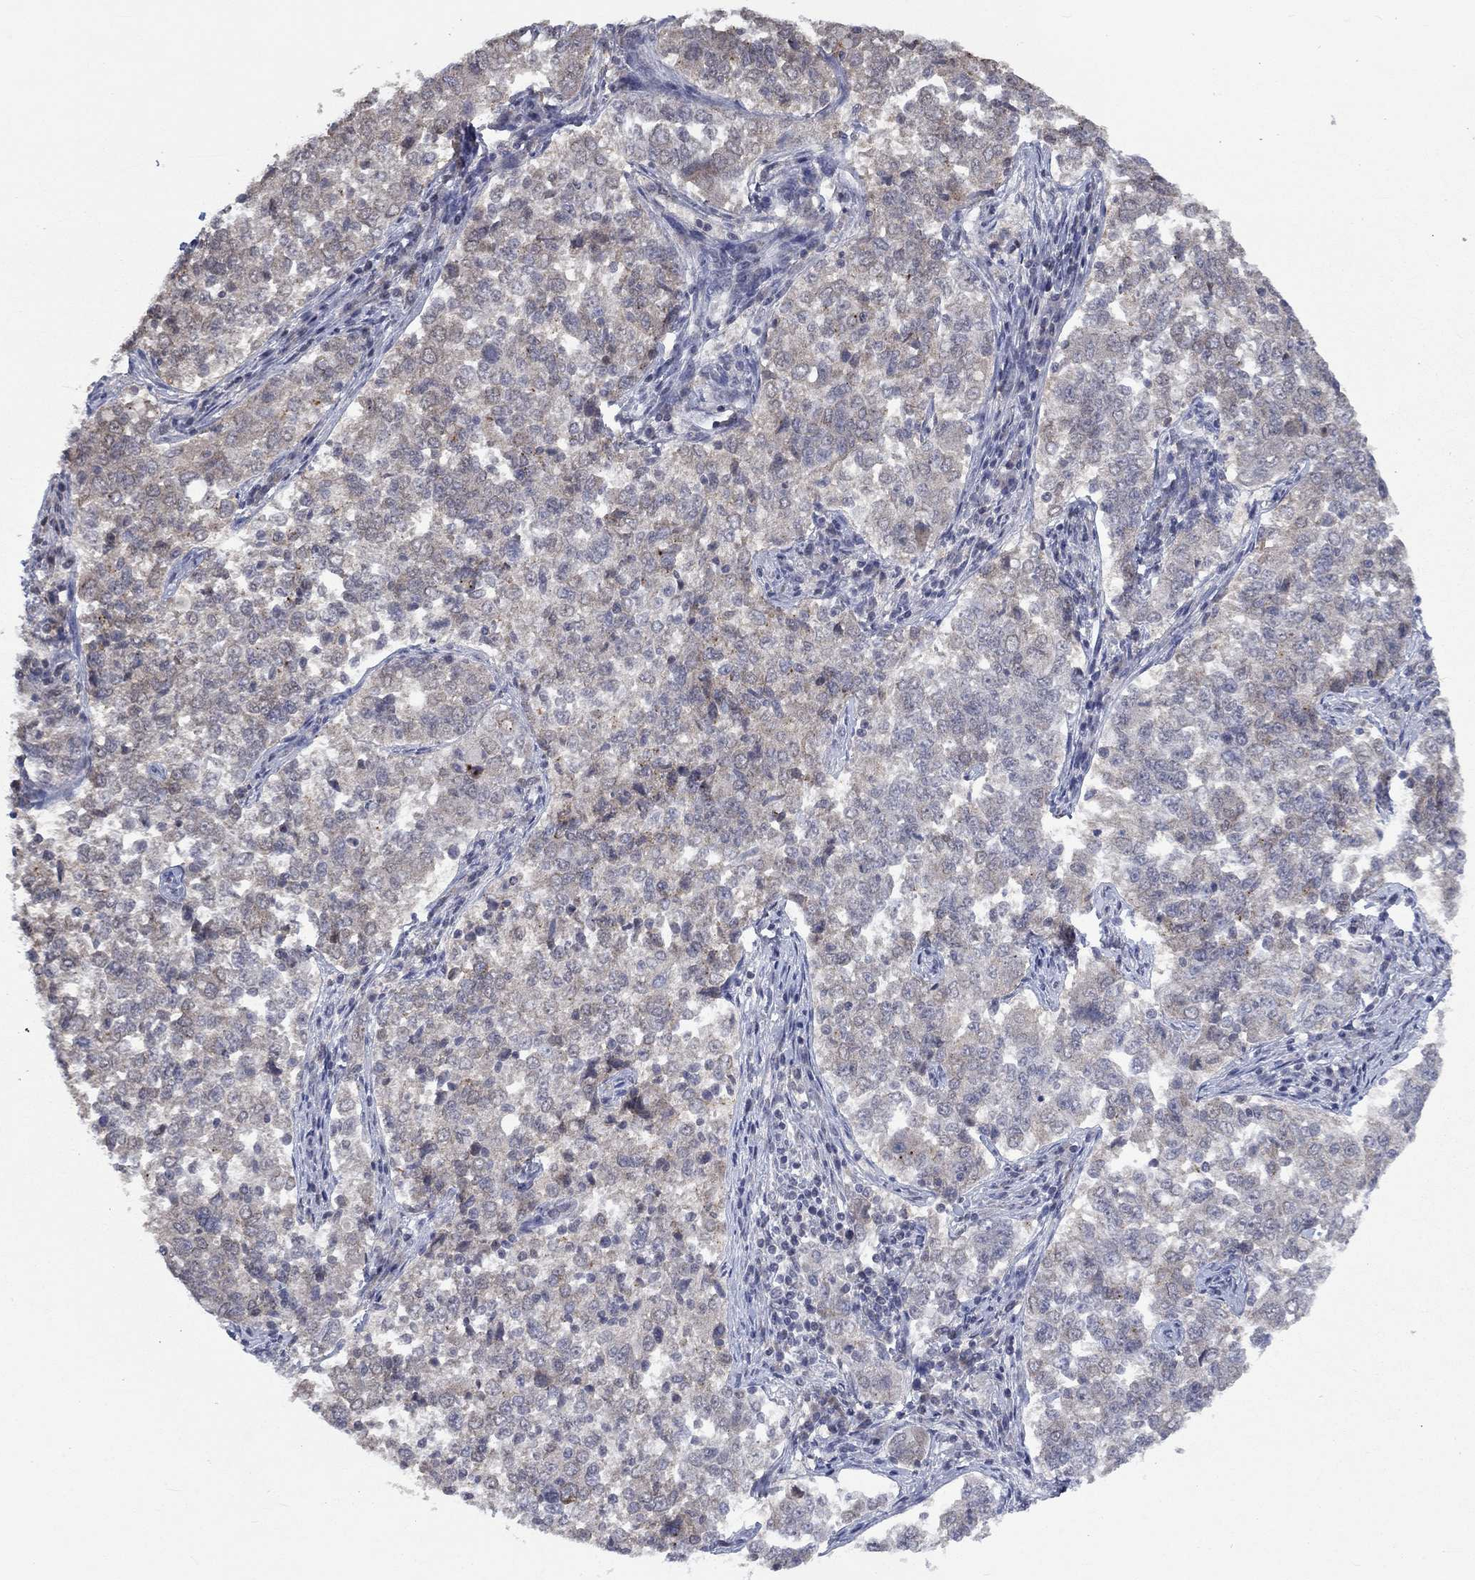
{"staining": {"intensity": "negative", "quantity": "none", "location": "none"}, "tissue": "endometrial cancer", "cell_type": "Tumor cells", "image_type": "cancer", "snomed": [{"axis": "morphology", "description": "Adenocarcinoma, NOS"}, {"axis": "topography", "description": "Endometrium"}], "caption": "There is no significant staining in tumor cells of endometrial adenocarcinoma.", "gene": "SPATA33", "patient": {"sex": "female", "age": 43}}